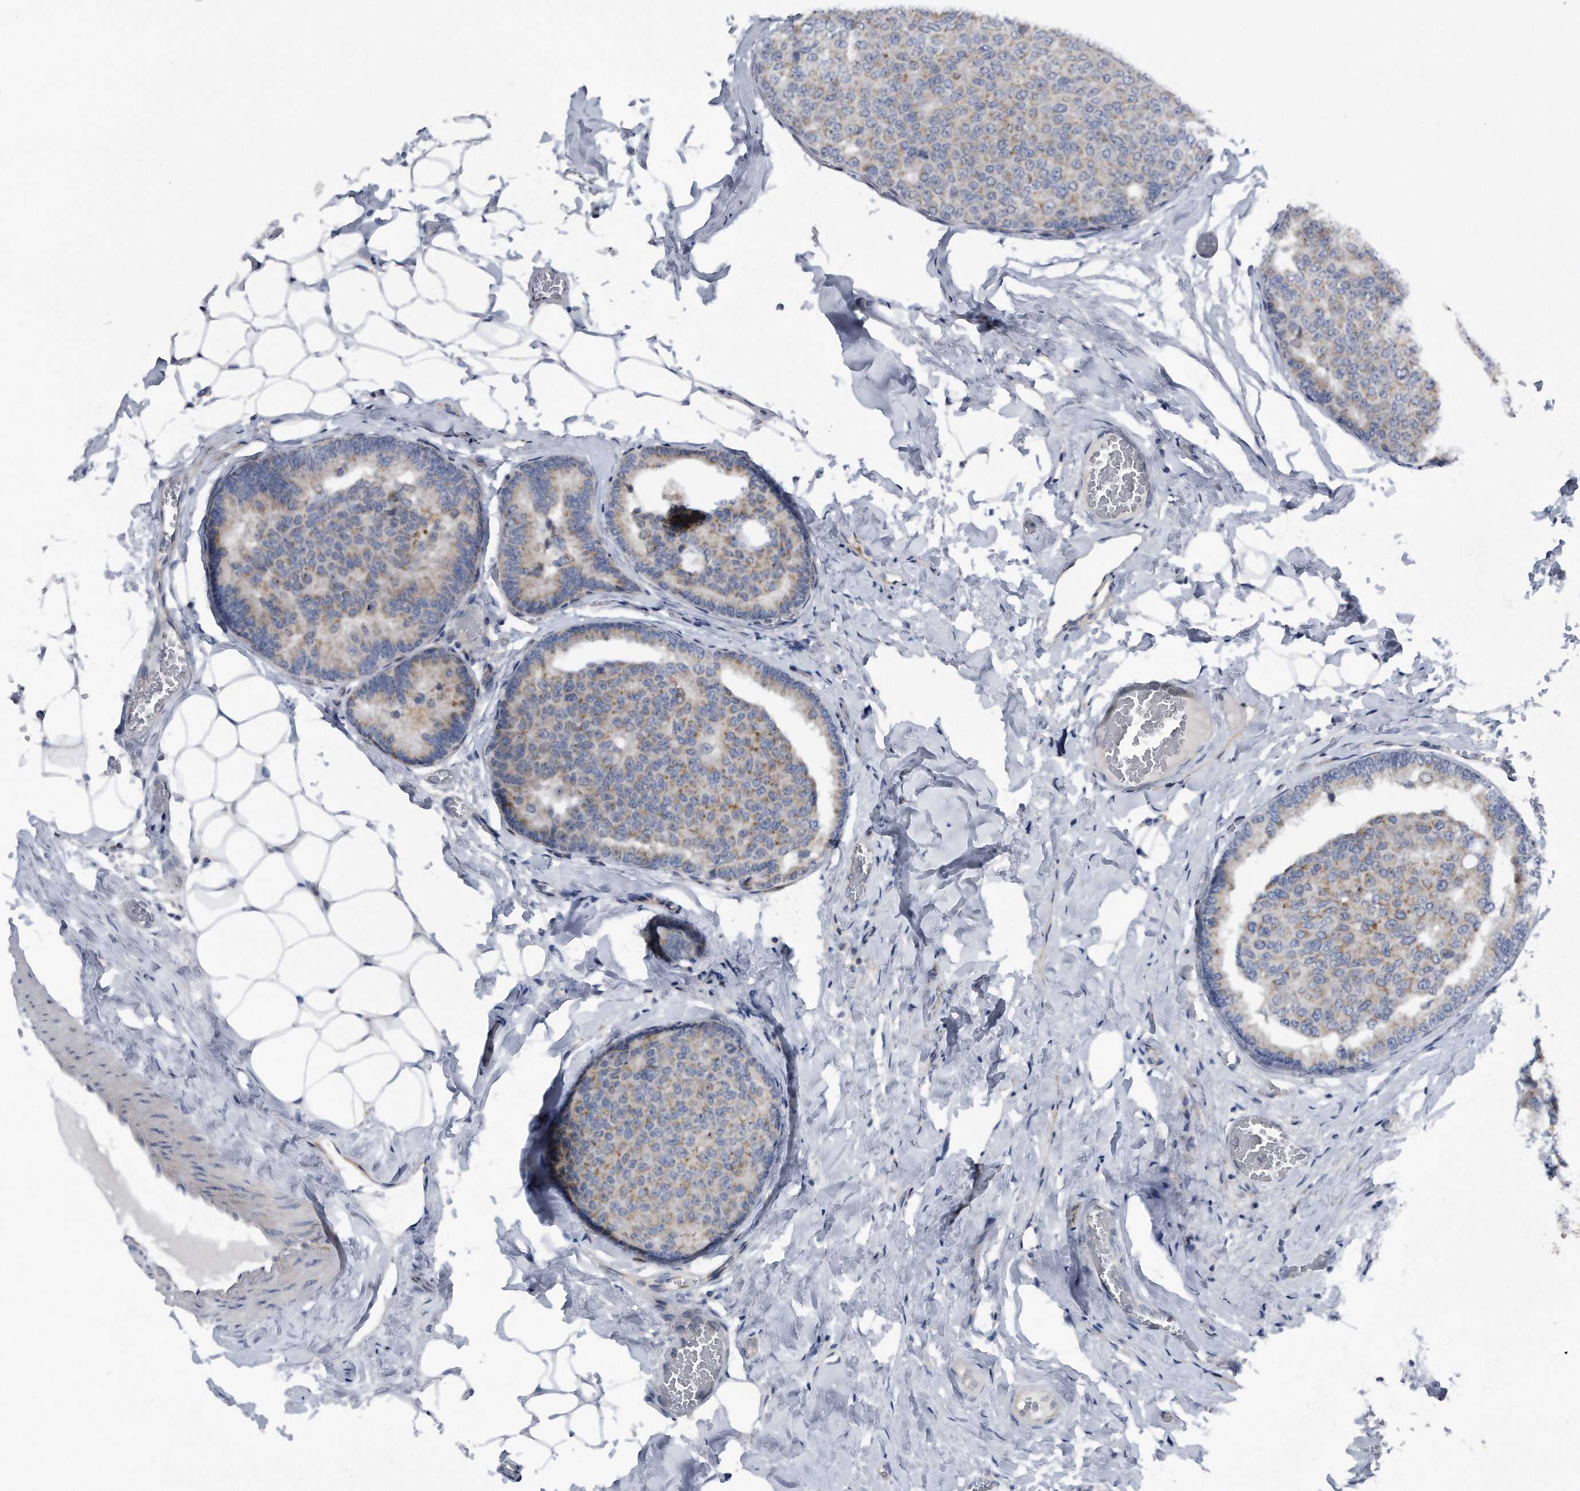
{"staining": {"intensity": "weak", "quantity": "25%-75%", "location": "cytoplasmic/membranous"}, "tissue": "breast cancer", "cell_type": "Tumor cells", "image_type": "cancer", "snomed": [{"axis": "morphology", "description": "Normal tissue, NOS"}, {"axis": "morphology", "description": "Duct carcinoma"}, {"axis": "topography", "description": "Breast"}], "caption": "The image displays staining of breast infiltrating ductal carcinoma, revealing weak cytoplasmic/membranous protein positivity (brown color) within tumor cells.", "gene": "LYRM4", "patient": {"sex": "female", "age": 43}}